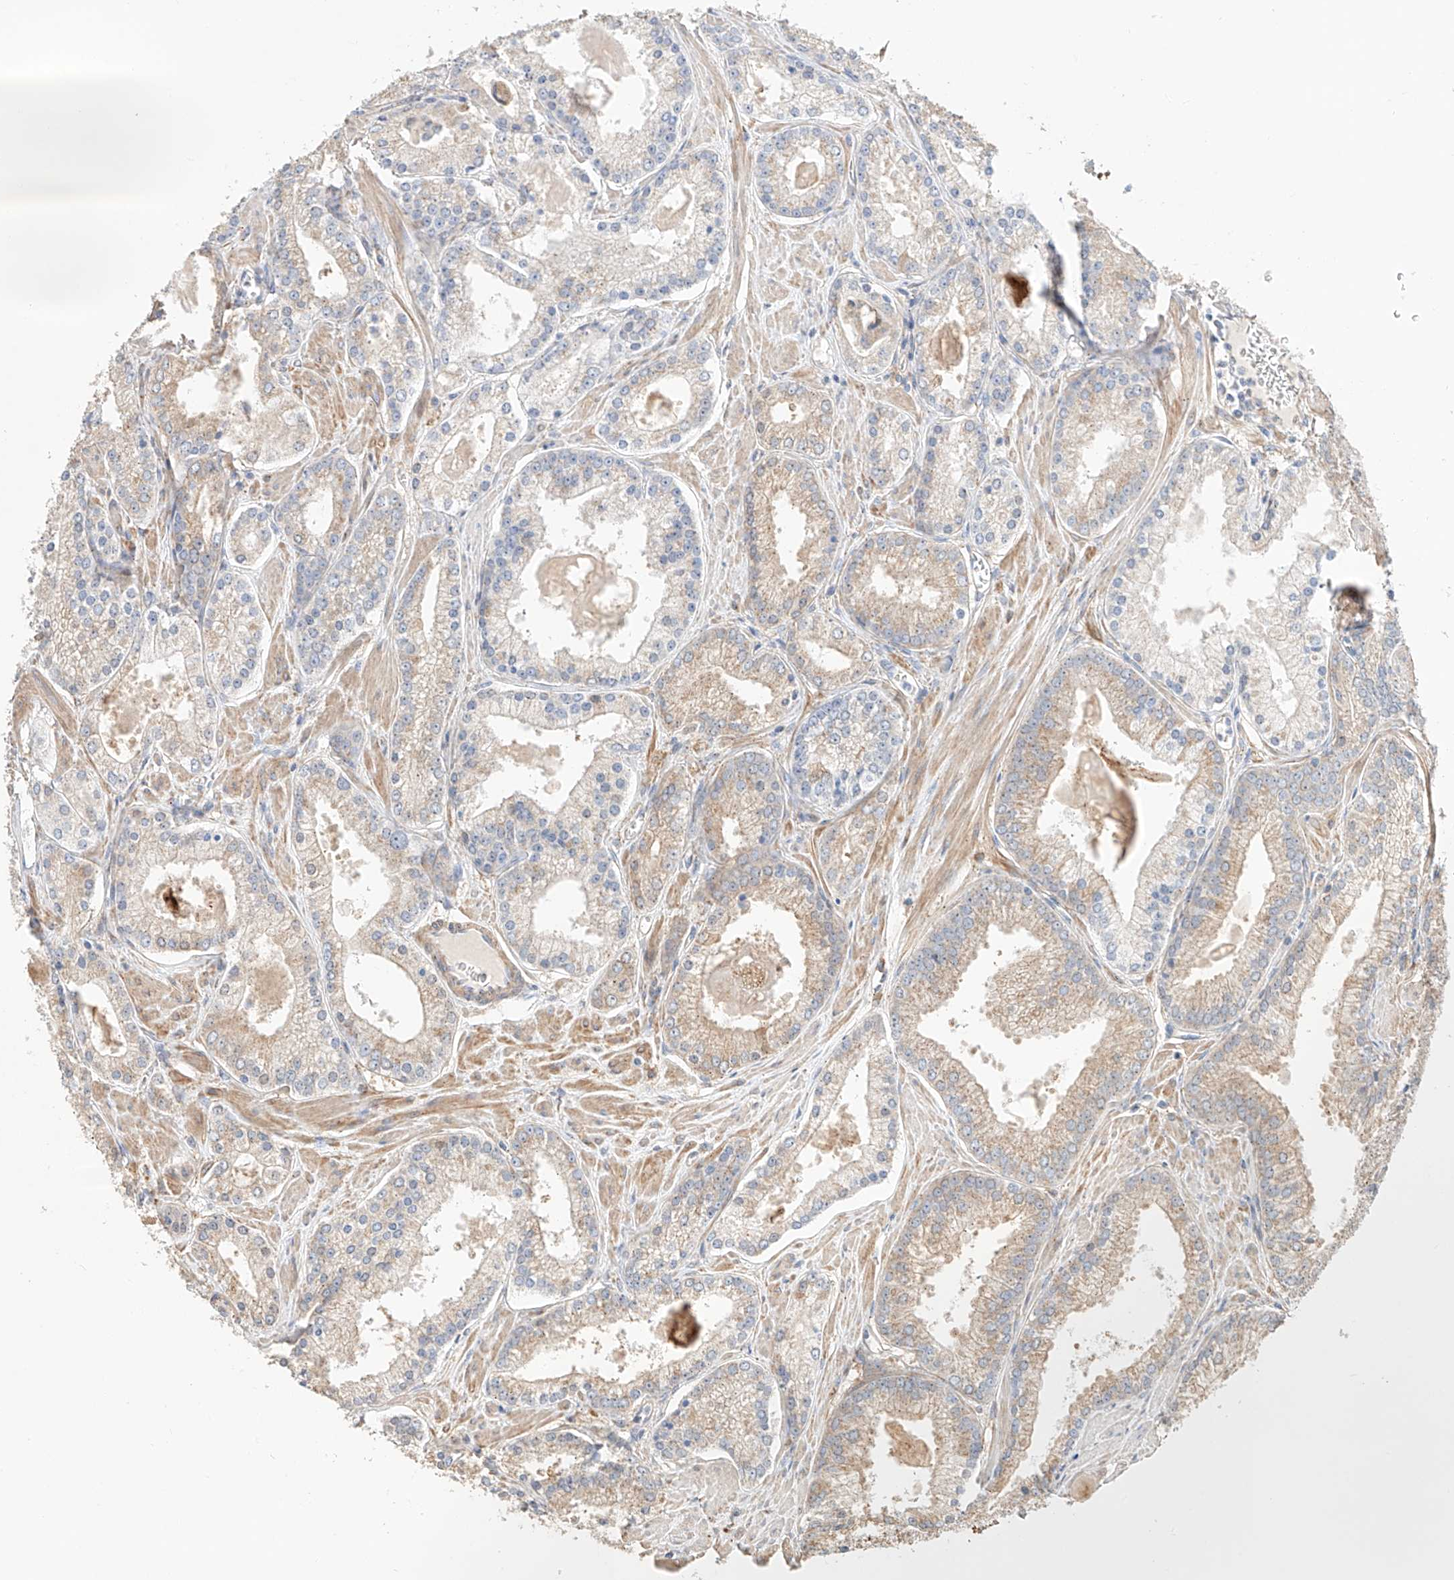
{"staining": {"intensity": "weak", "quantity": "<25%", "location": "cytoplasmic/membranous"}, "tissue": "prostate cancer", "cell_type": "Tumor cells", "image_type": "cancer", "snomed": [{"axis": "morphology", "description": "Adenocarcinoma, Low grade"}, {"axis": "topography", "description": "Prostate"}], "caption": "High magnification brightfield microscopy of prostate low-grade adenocarcinoma stained with DAB (brown) and counterstained with hematoxylin (blue): tumor cells show no significant expression.", "gene": "MOSPD1", "patient": {"sex": "male", "age": 54}}